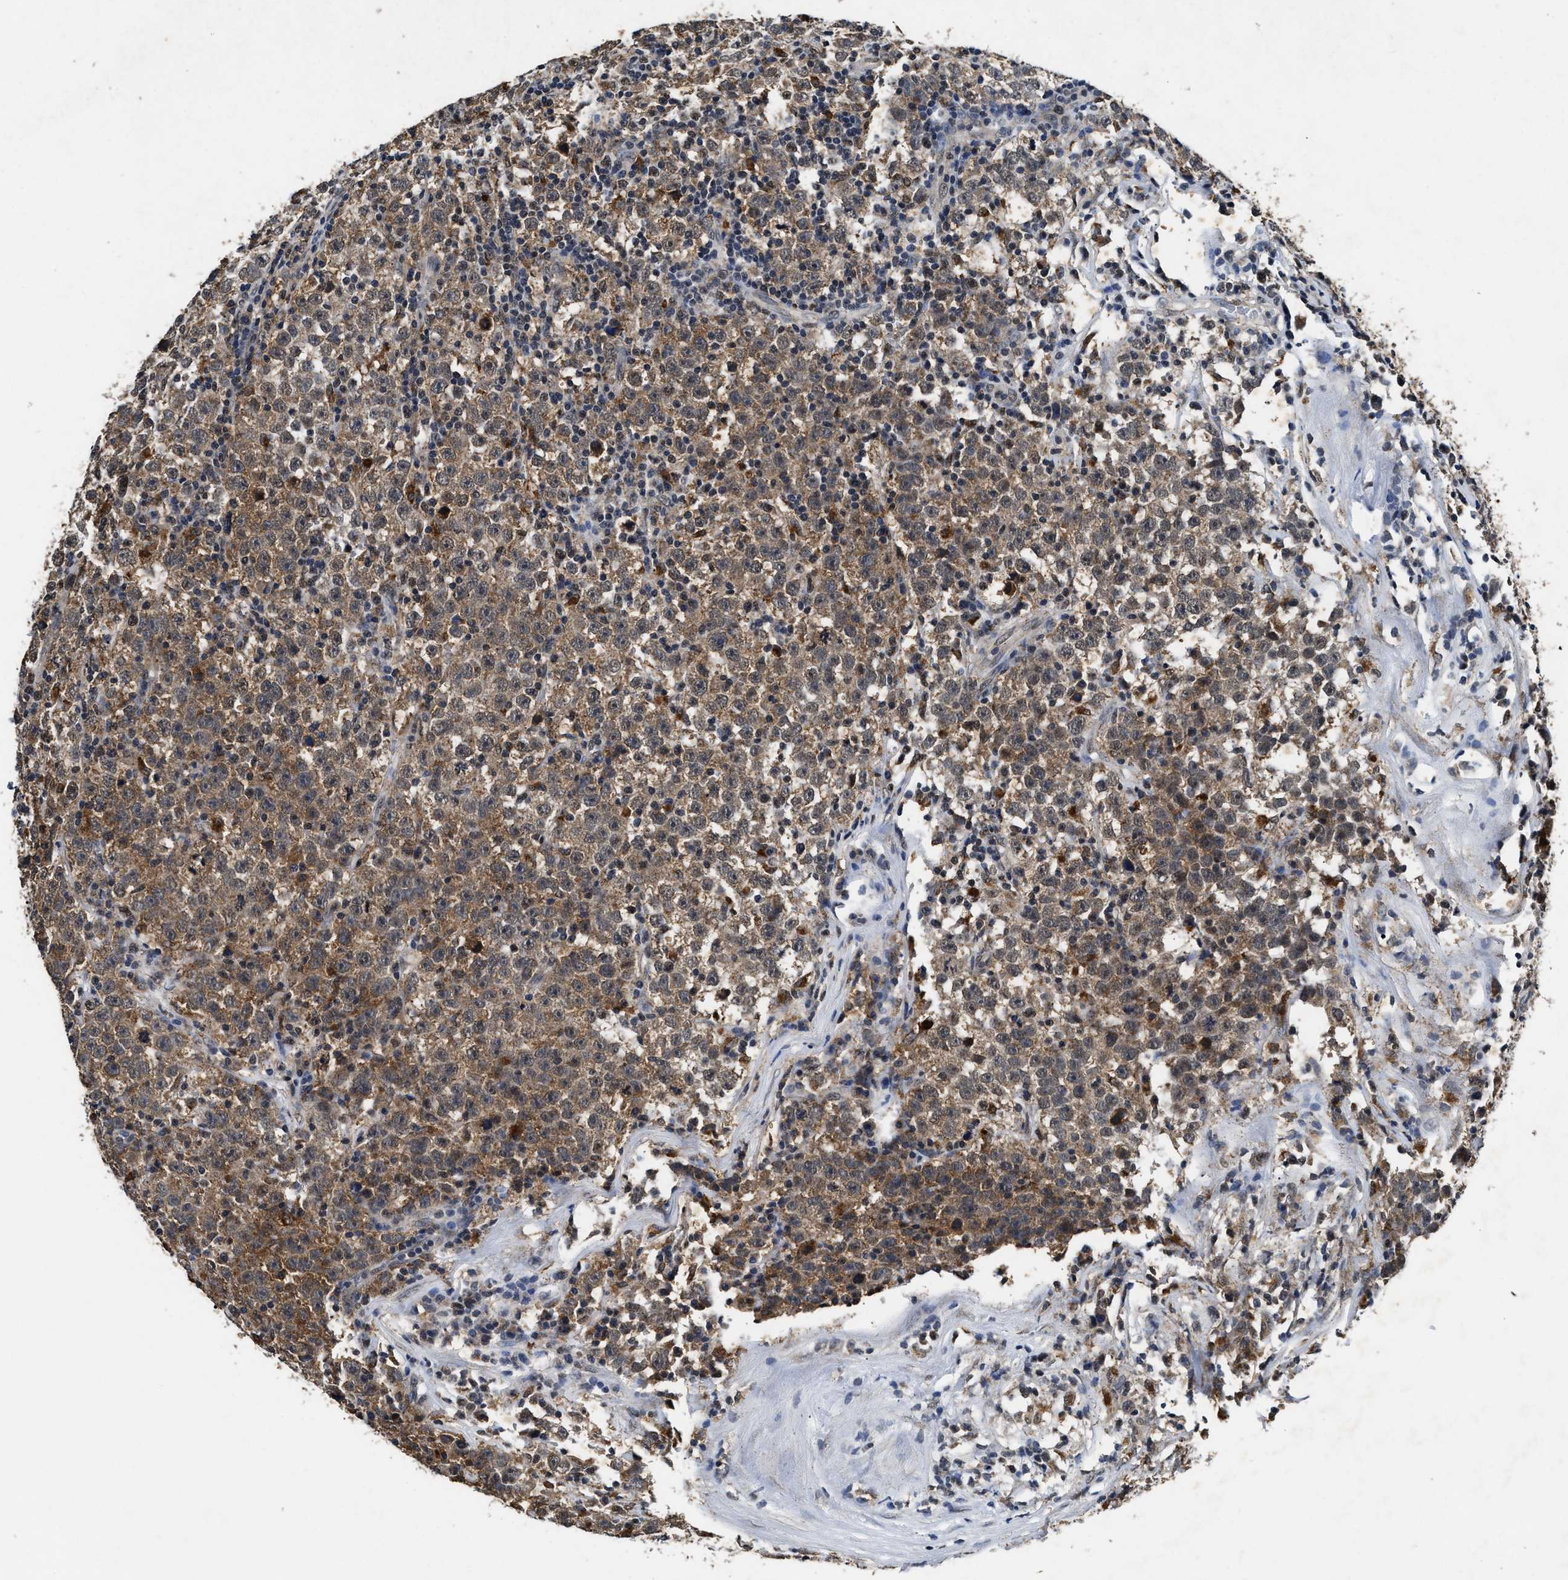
{"staining": {"intensity": "moderate", "quantity": ">75%", "location": "cytoplasmic/membranous"}, "tissue": "testis cancer", "cell_type": "Tumor cells", "image_type": "cancer", "snomed": [{"axis": "morphology", "description": "Seminoma, NOS"}, {"axis": "topography", "description": "Testis"}], "caption": "There is medium levels of moderate cytoplasmic/membranous positivity in tumor cells of testis seminoma, as demonstrated by immunohistochemical staining (brown color).", "gene": "ACOX1", "patient": {"sex": "male", "age": 43}}